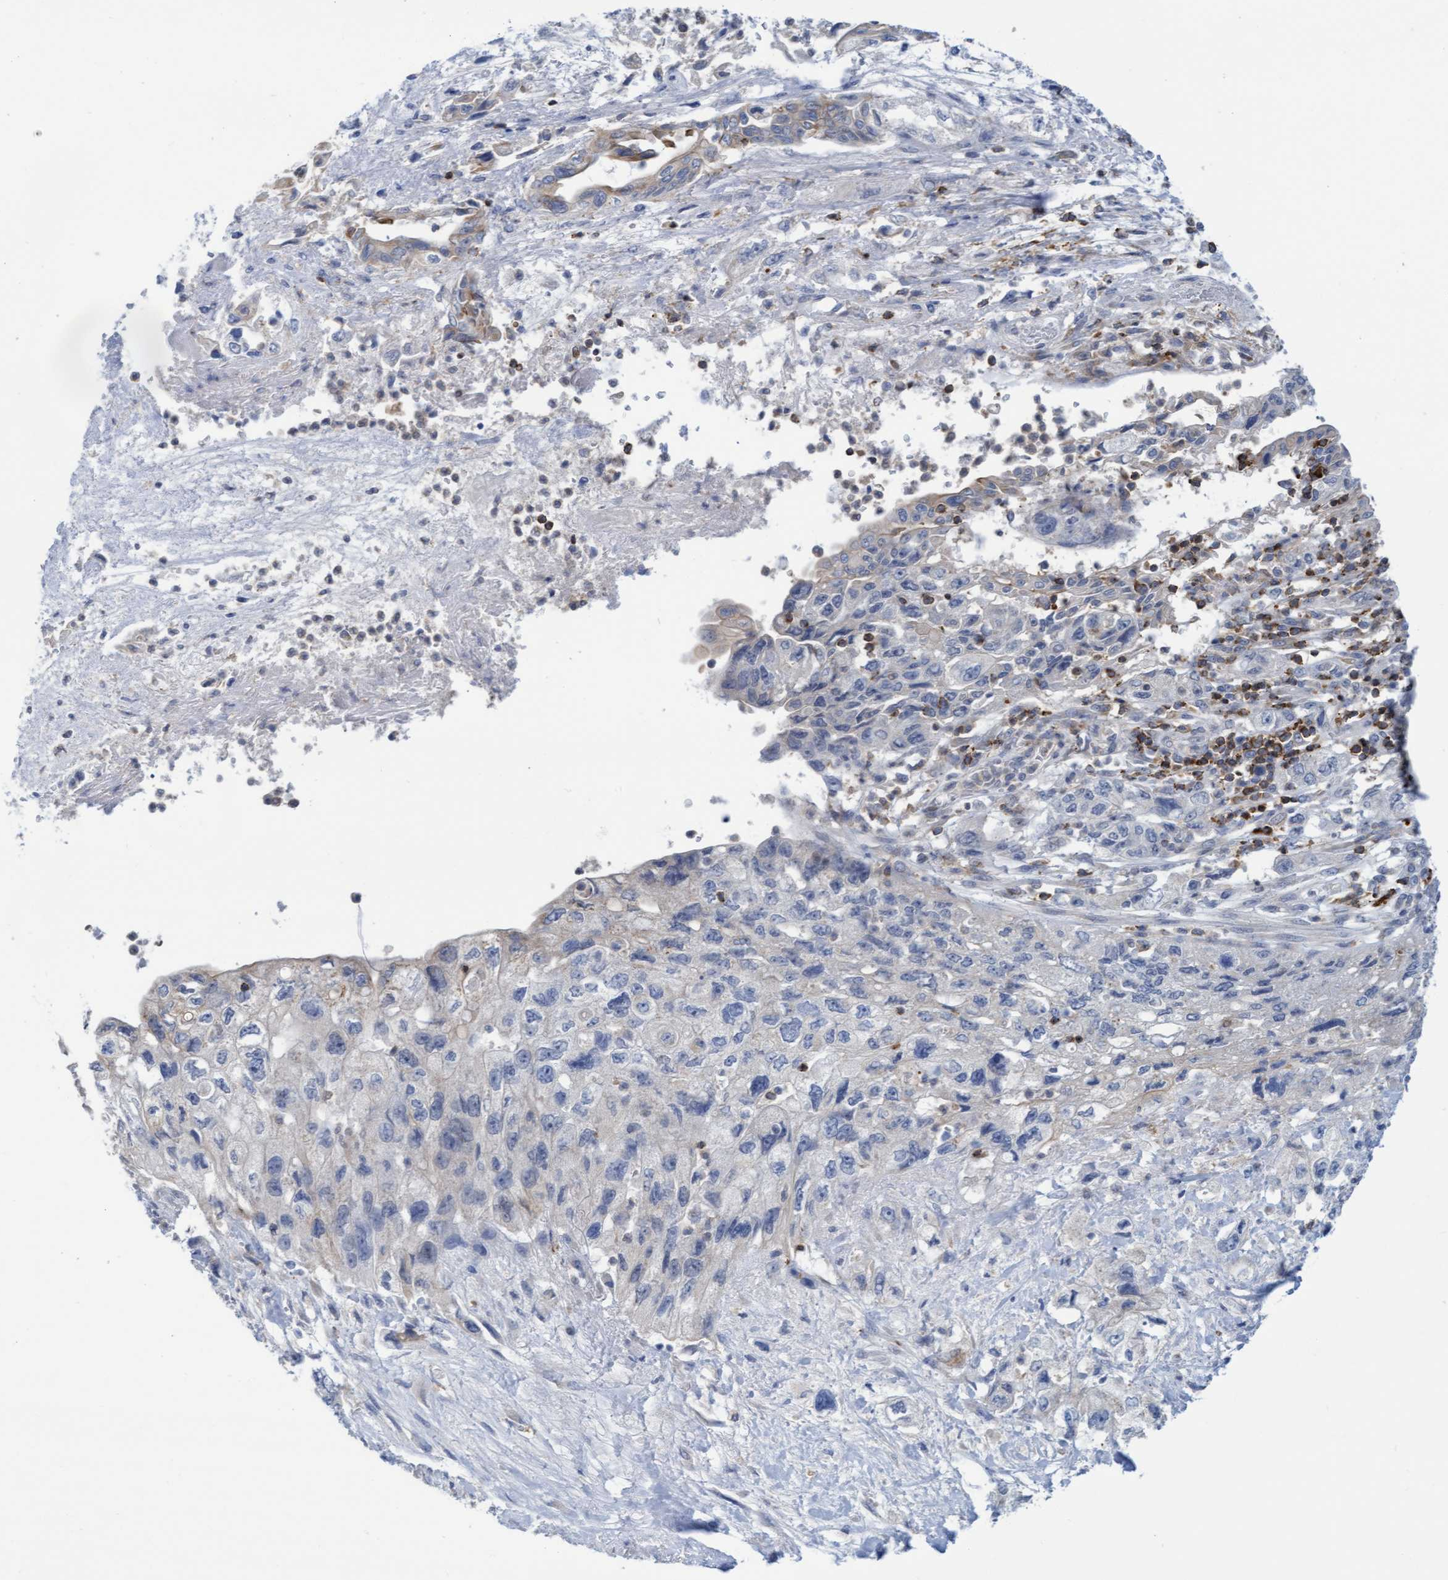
{"staining": {"intensity": "weak", "quantity": "<25%", "location": "cytoplasmic/membranous"}, "tissue": "pancreatic cancer", "cell_type": "Tumor cells", "image_type": "cancer", "snomed": [{"axis": "morphology", "description": "Adenocarcinoma, NOS"}, {"axis": "topography", "description": "Pancreas"}], "caption": "IHC of pancreatic cancer exhibits no expression in tumor cells. (IHC, brightfield microscopy, high magnification).", "gene": "FNBP1", "patient": {"sex": "female", "age": 73}}